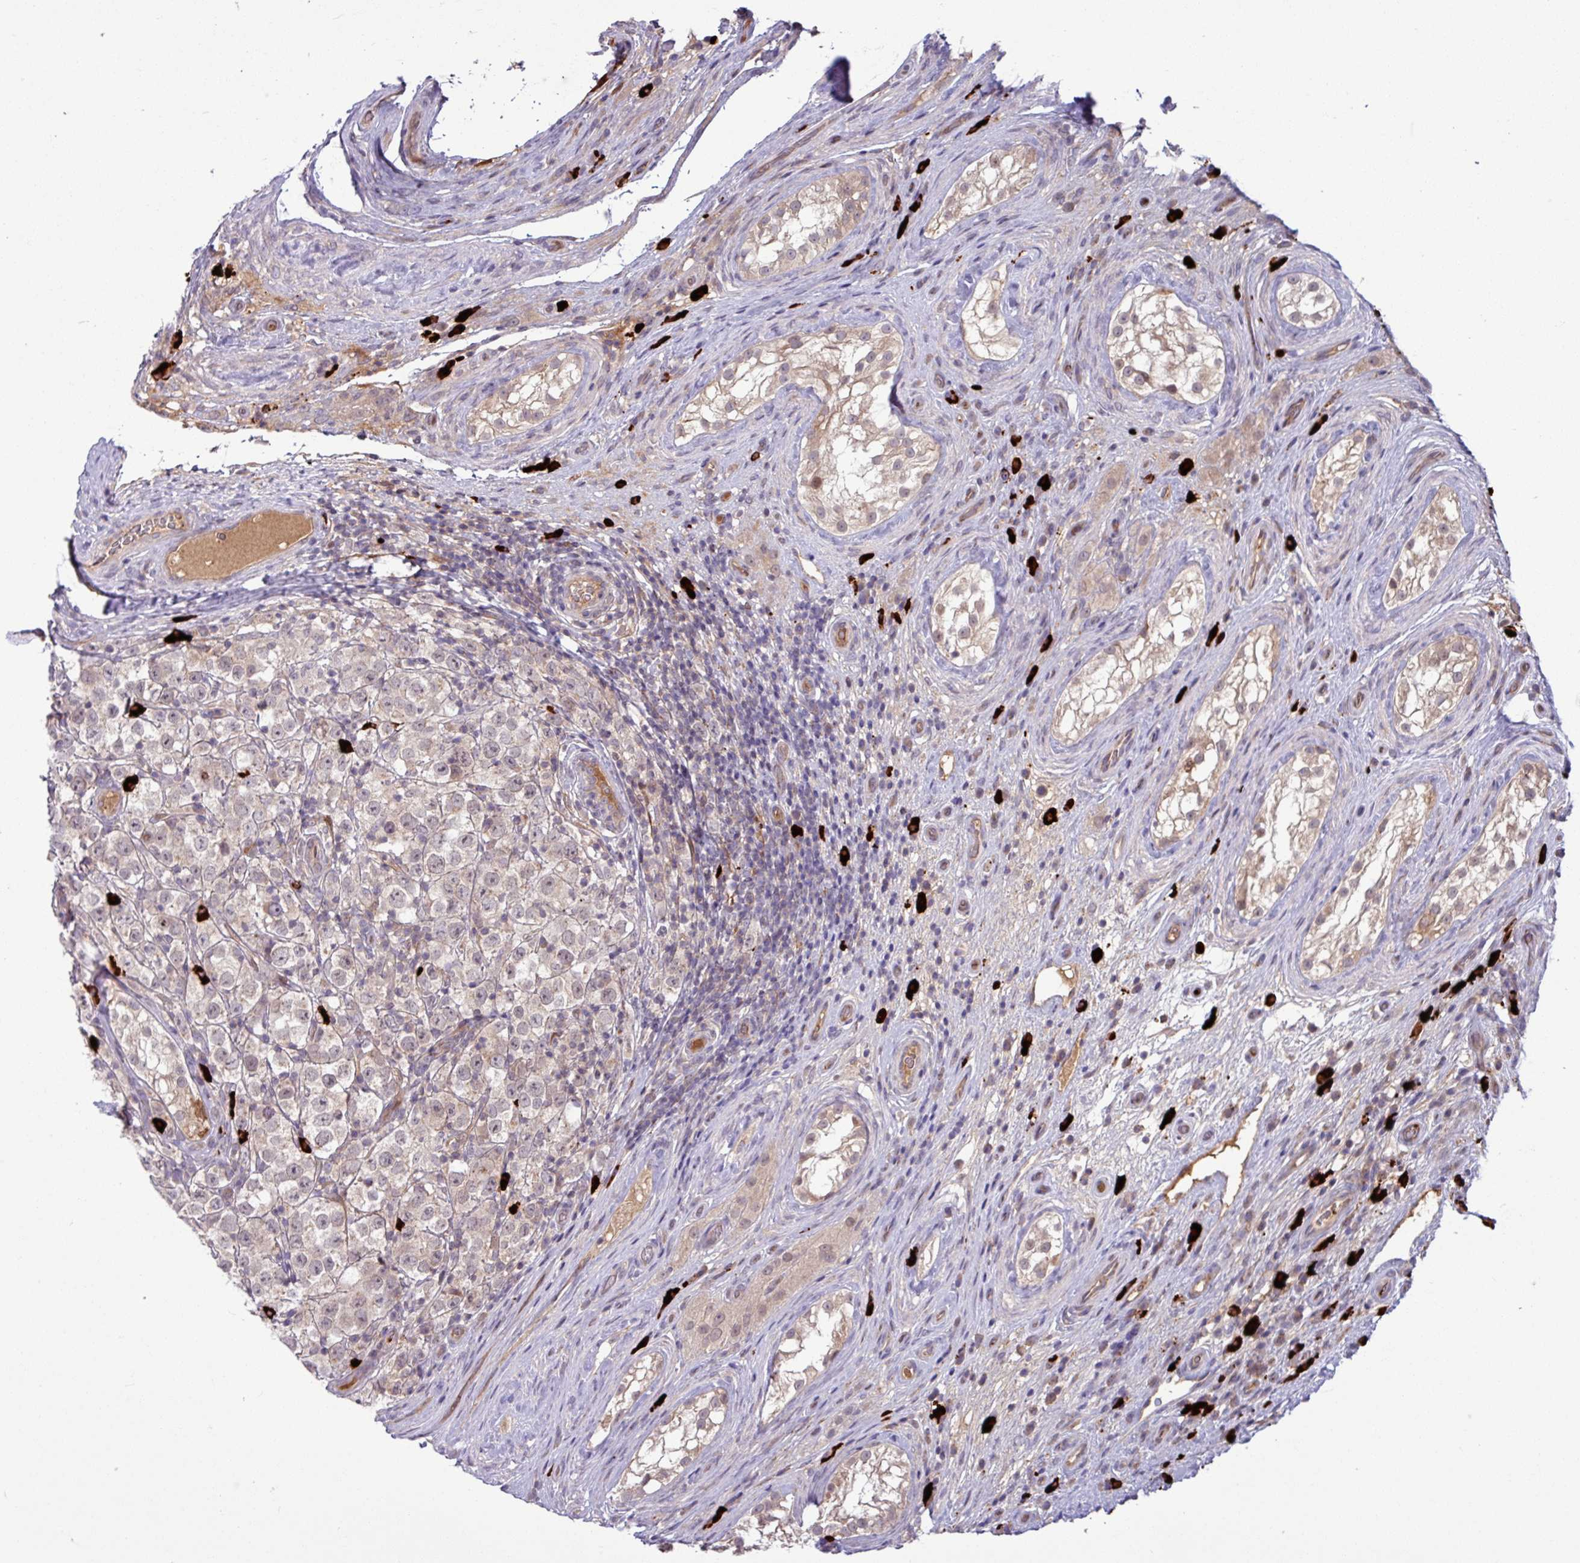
{"staining": {"intensity": "negative", "quantity": "none", "location": "none"}, "tissue": "testis cancer", "cell_type": "Tumor cells", "image_type": "cancer", "snomed": [{"axis": "morphology", "description": "Seminoma, NOS"}, {"axis": "morphology", "description": "Carcinoma, Embryonal, NOS"}, {"axis": "topography", "description": "Testis"}], "caption": "Immunohistochemistry micrograph of human testis embryonal carcinoma stained for a protein (brown), which displays no expression in tumor cells.", "gene": "B4GALNT4", "patient": {"sex": "male", "age": 41}}